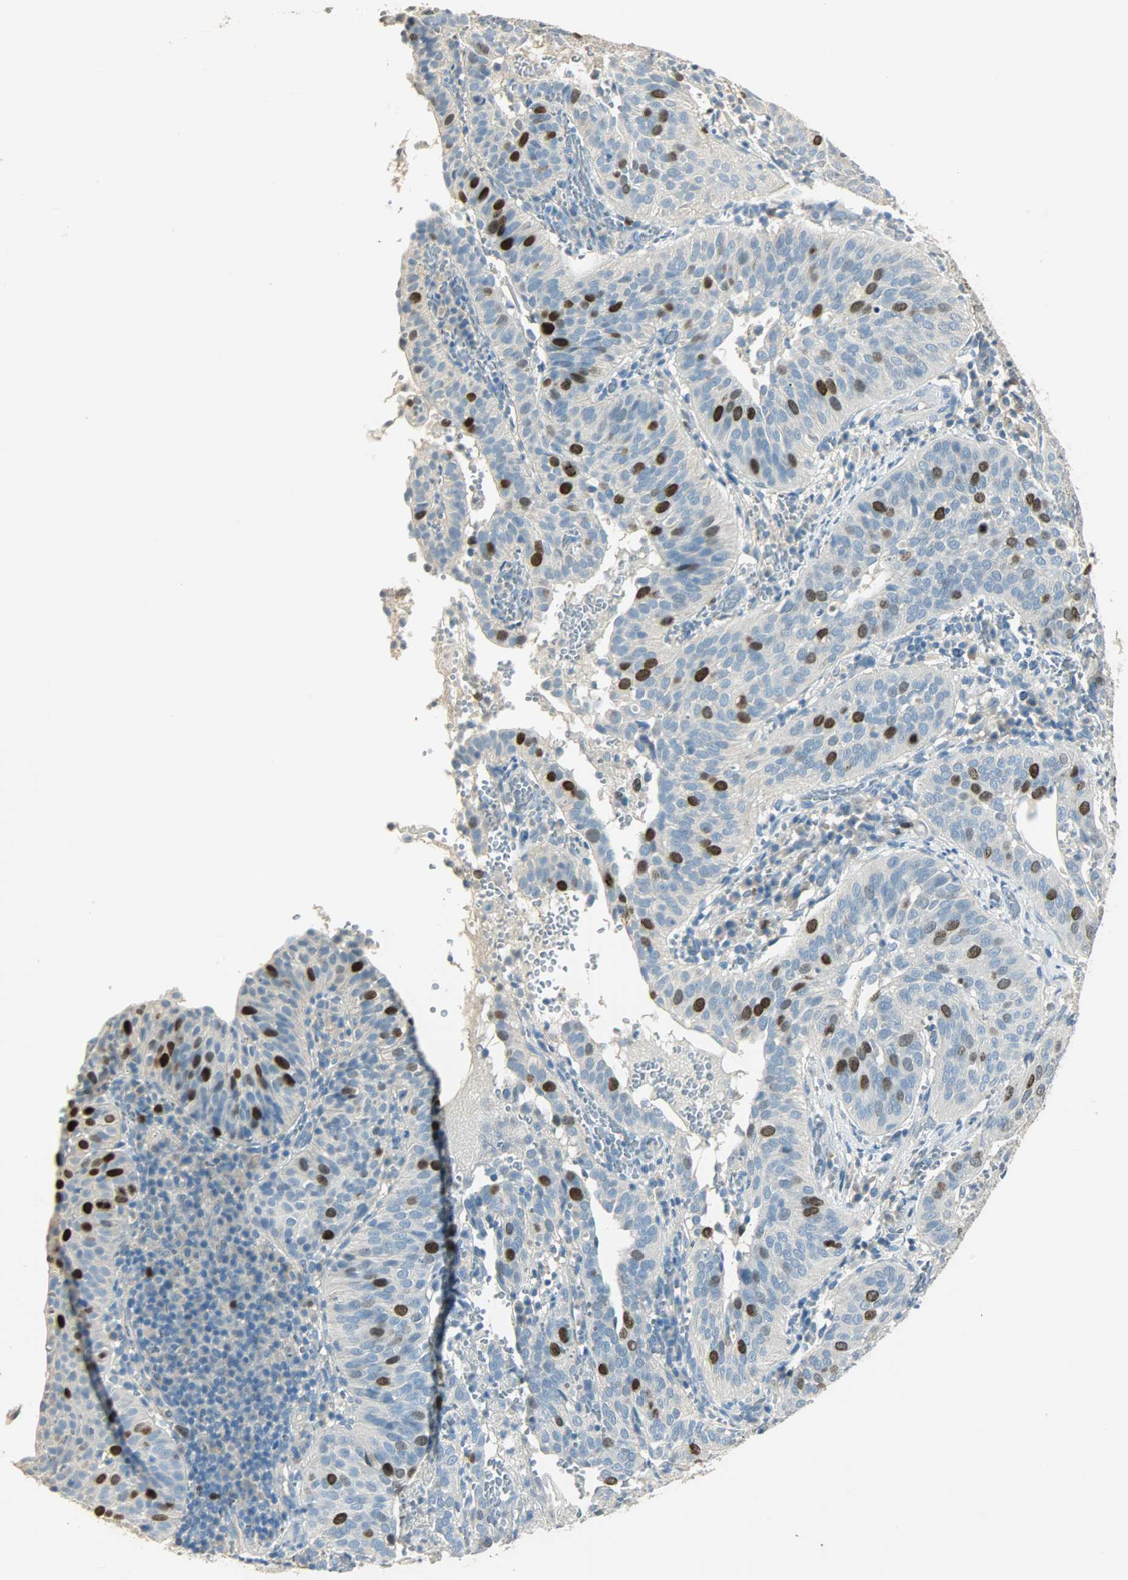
{"staining": {"intensity": "strong", "quantity": "<25%", "location": "nuclear"}, "tissue": "cervical cancer", "cell_type": "Tumor cells", "image_type": "cancer", "snomed": [{"axis": "morphology", "description": "Squamous cell carcinoma, NOS"}, {"axis": "topography", "description": "Cervix"}], "caption": "This is a histology image of immunohistochemistry (IHC) staining of squamous cell carcinoma (cervical), which shows strong staining in the nuclear of tumor cells.", "gene": "TPX2", "patient": {"sex": "female", "age": 39}}